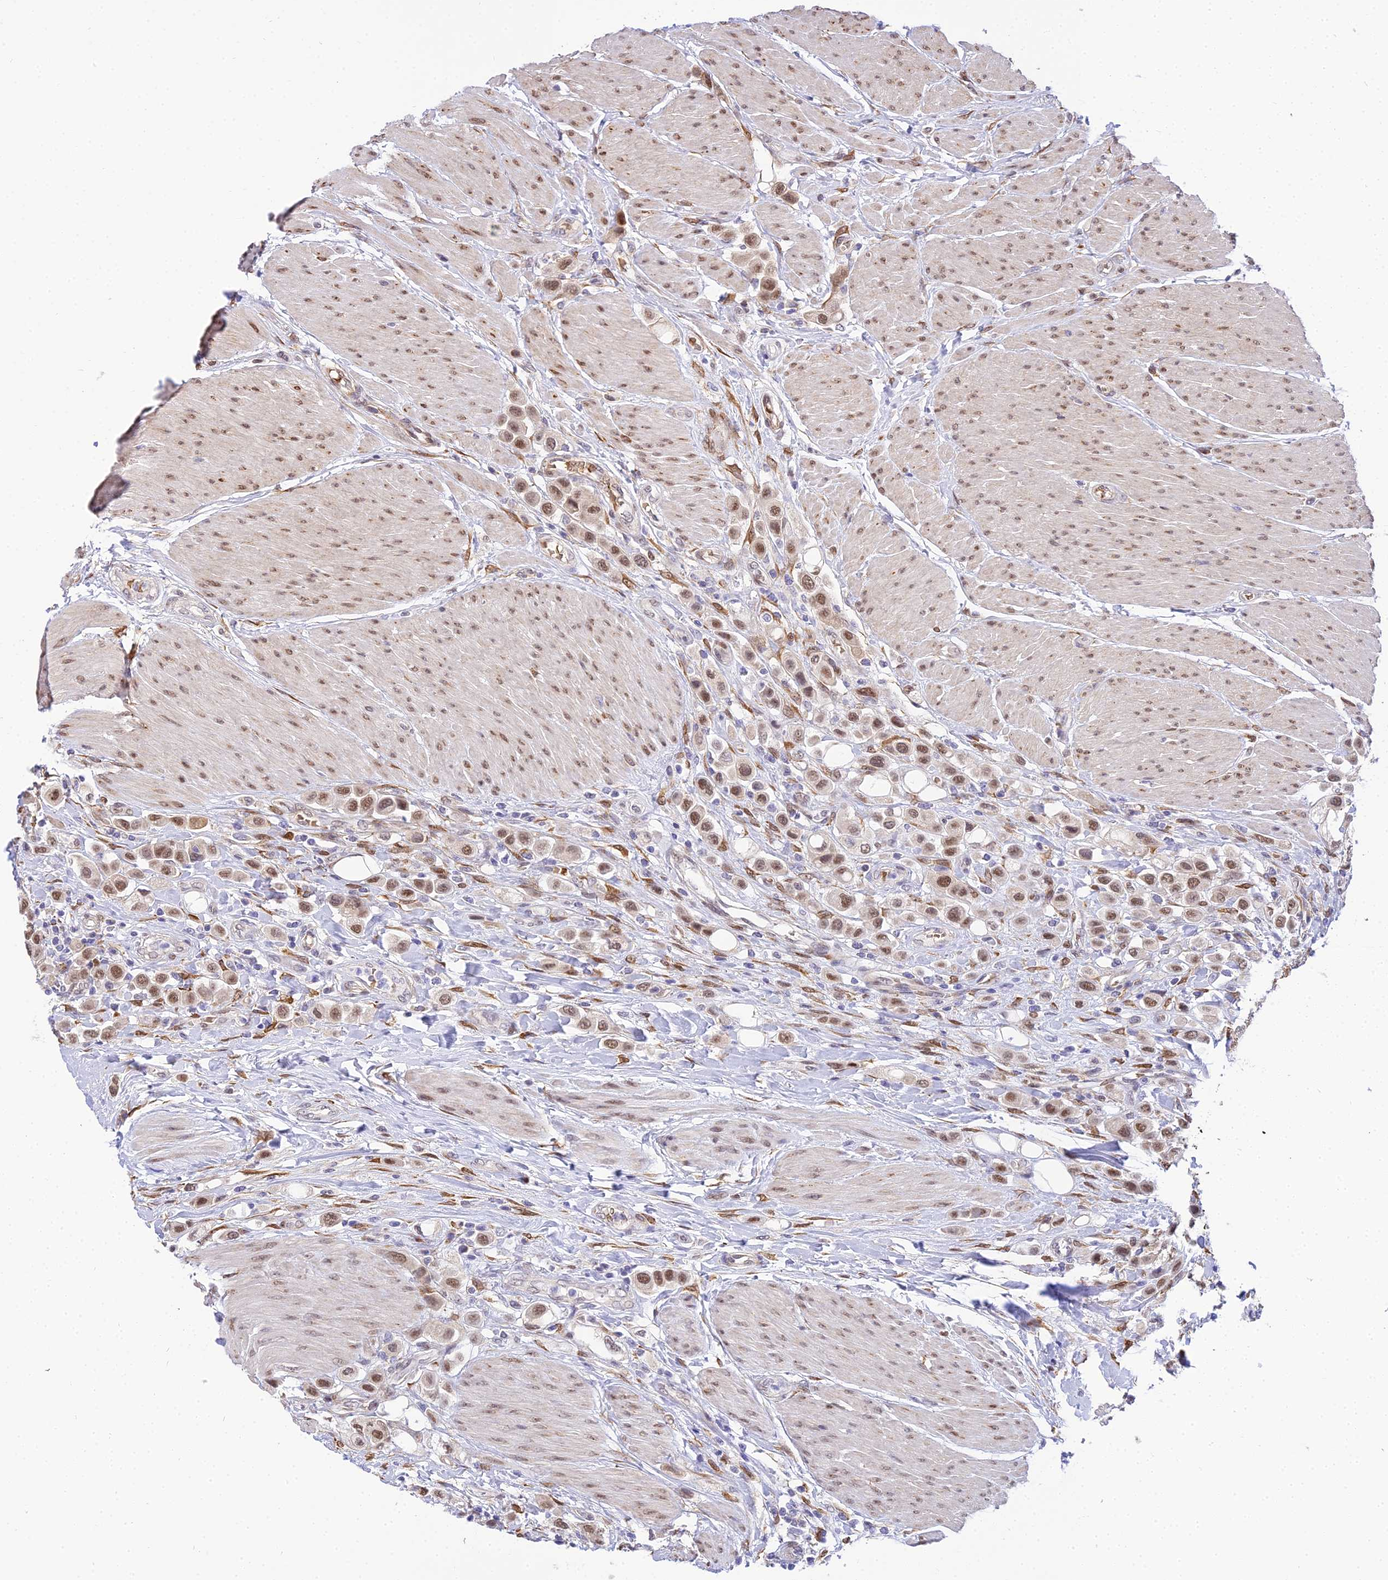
{"staining": {"intensity": "moderate", "quantity": ">75%", "location": "nuclear"}, "tissue": "urothelial cancer", "cell_type": "Tumor cells", "image_type": "cancer", "snomed": [{"axis": "morphology", "description": "Urothelial carcinoma, High grade"}, {"axis": "topography", "description": "Urinary bladder"}], "caption": "Immunohistochemical staining of high-grade urothelial carcinoma shows medium levels of moderate nuclear staining in about >75% of tumor cells.", "gene": "BCL9", "patient": {"sex": "male", "age": 50}}